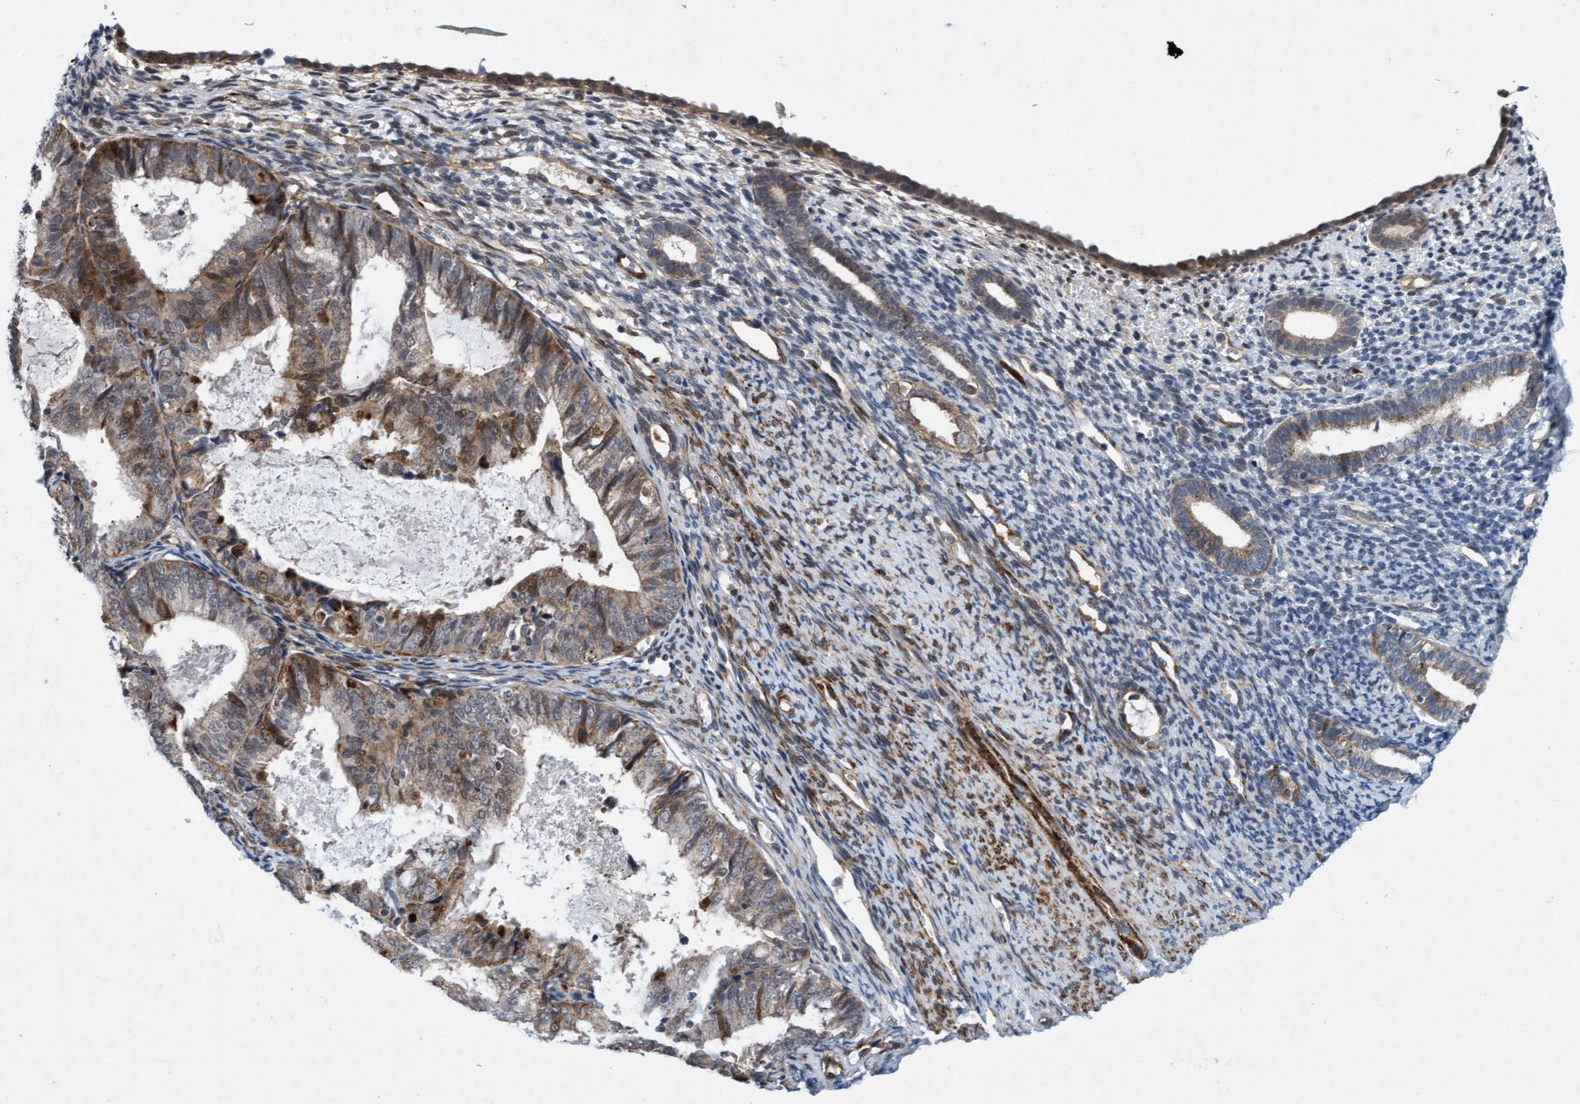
{"staining": {"intensity": "negative", "quantity": "none", "location": "none"}, "tissue": "endometrium", "cell_type": "Cells in endometrial stroma", "image_type": "normal", "snomed": [{"axis": "morphology", "description": "Normal tissue, NOS"}, {"axis": "morphology", "description": "Adenocarcinoma, NOS"}, {"axis": "topography", "description": "Endometrium"}], "caption": "IHC micrograph of normal endometrium stained for a protein (brown), which shows no expression in cells in endometrial stroma.", "gene": "TMEM70", "patient": {"sex": "female", "age": 57}}